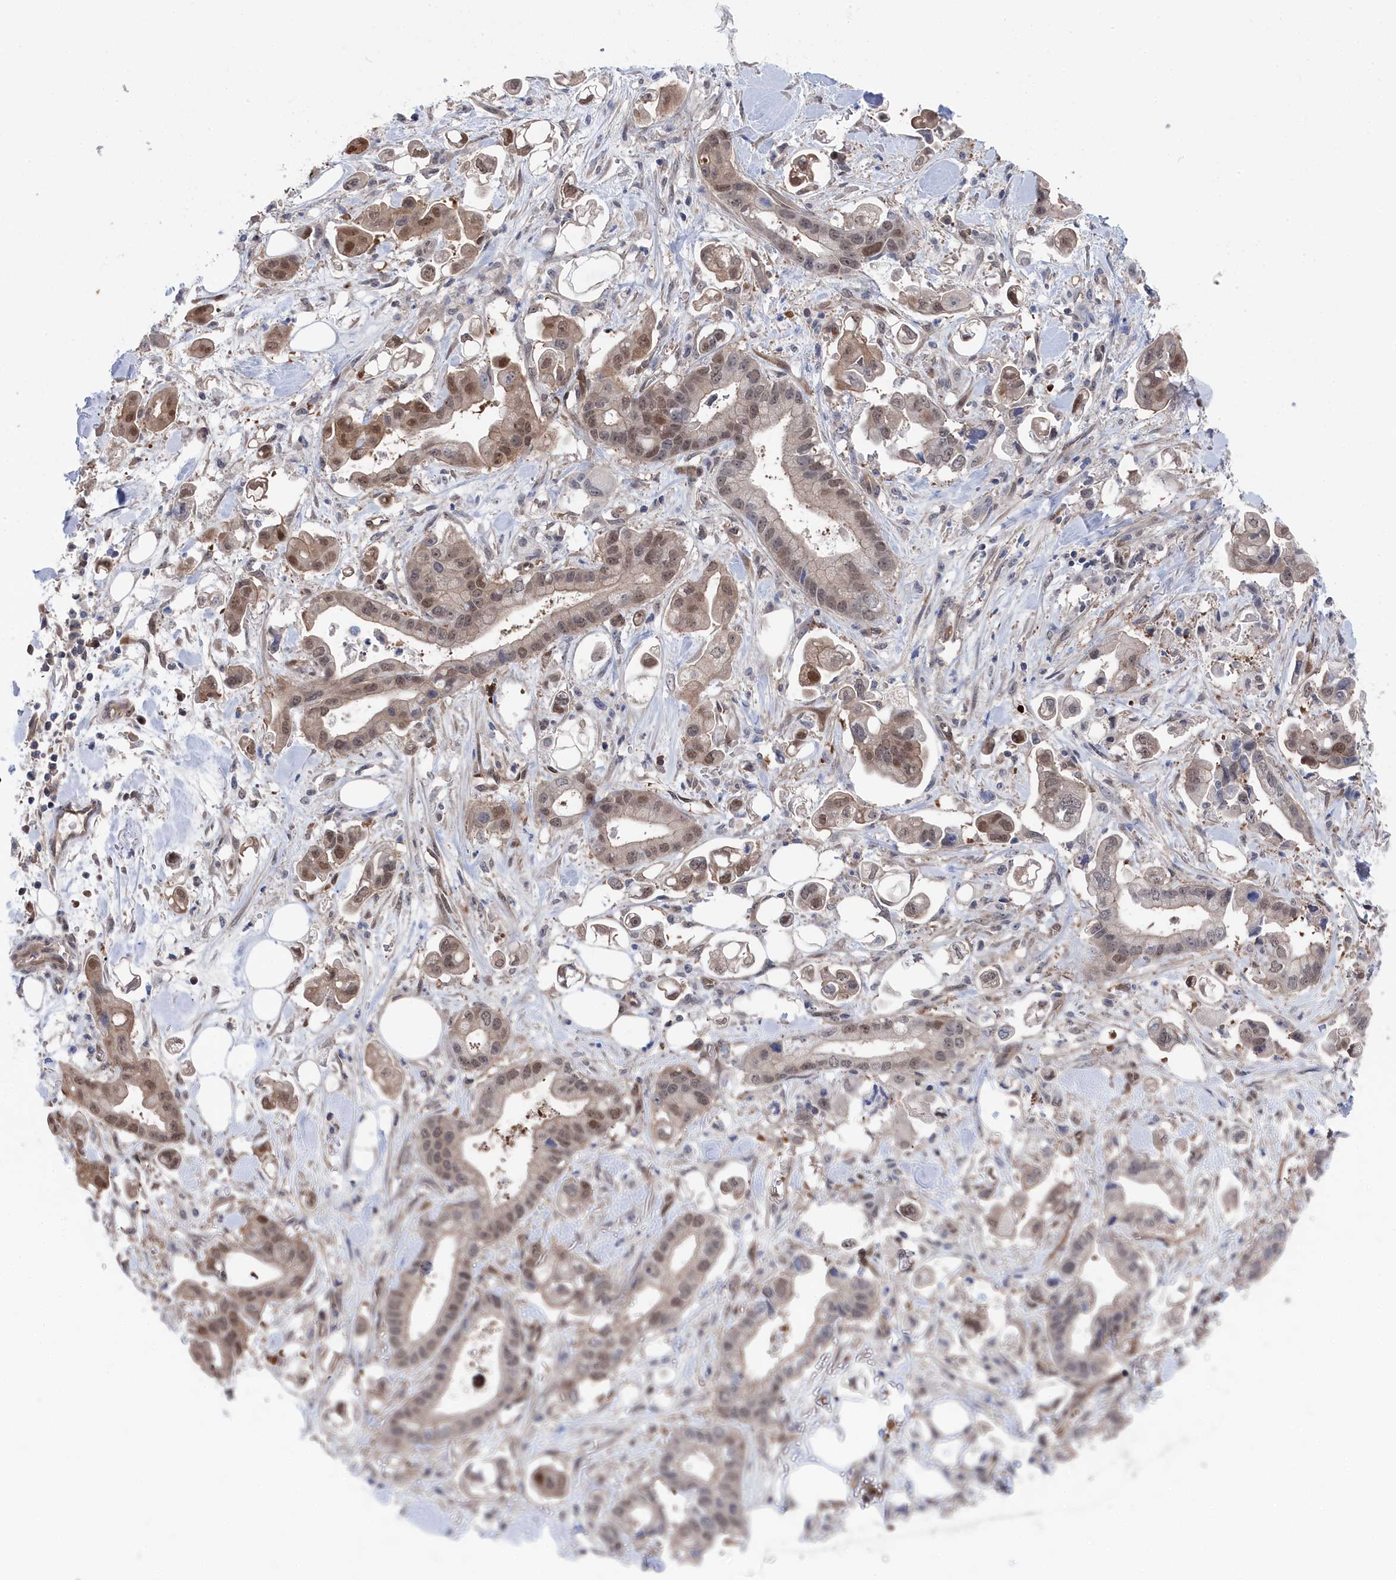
{"staining": {"intensity": "moderate", "quantity": "25%-75%", "location": "nuclear"}, "tissue": "stomach cancer", "cell_type": "Tumor cells", "image_type": "cancer", "snomed": [{"axis": "morphology", "description": "Adenocarcinoma, NOS"}, {"axis": "topography", "description": "Stomach"}], "caption": "Brown immunohistochemical staining in human stomach cancer (adenocarcinoma) displays moderate nuclear expression in about 25%-75% of tumor cells.", "gene": "IRGQ", "patient": {"sex": "male", "age": 62}}